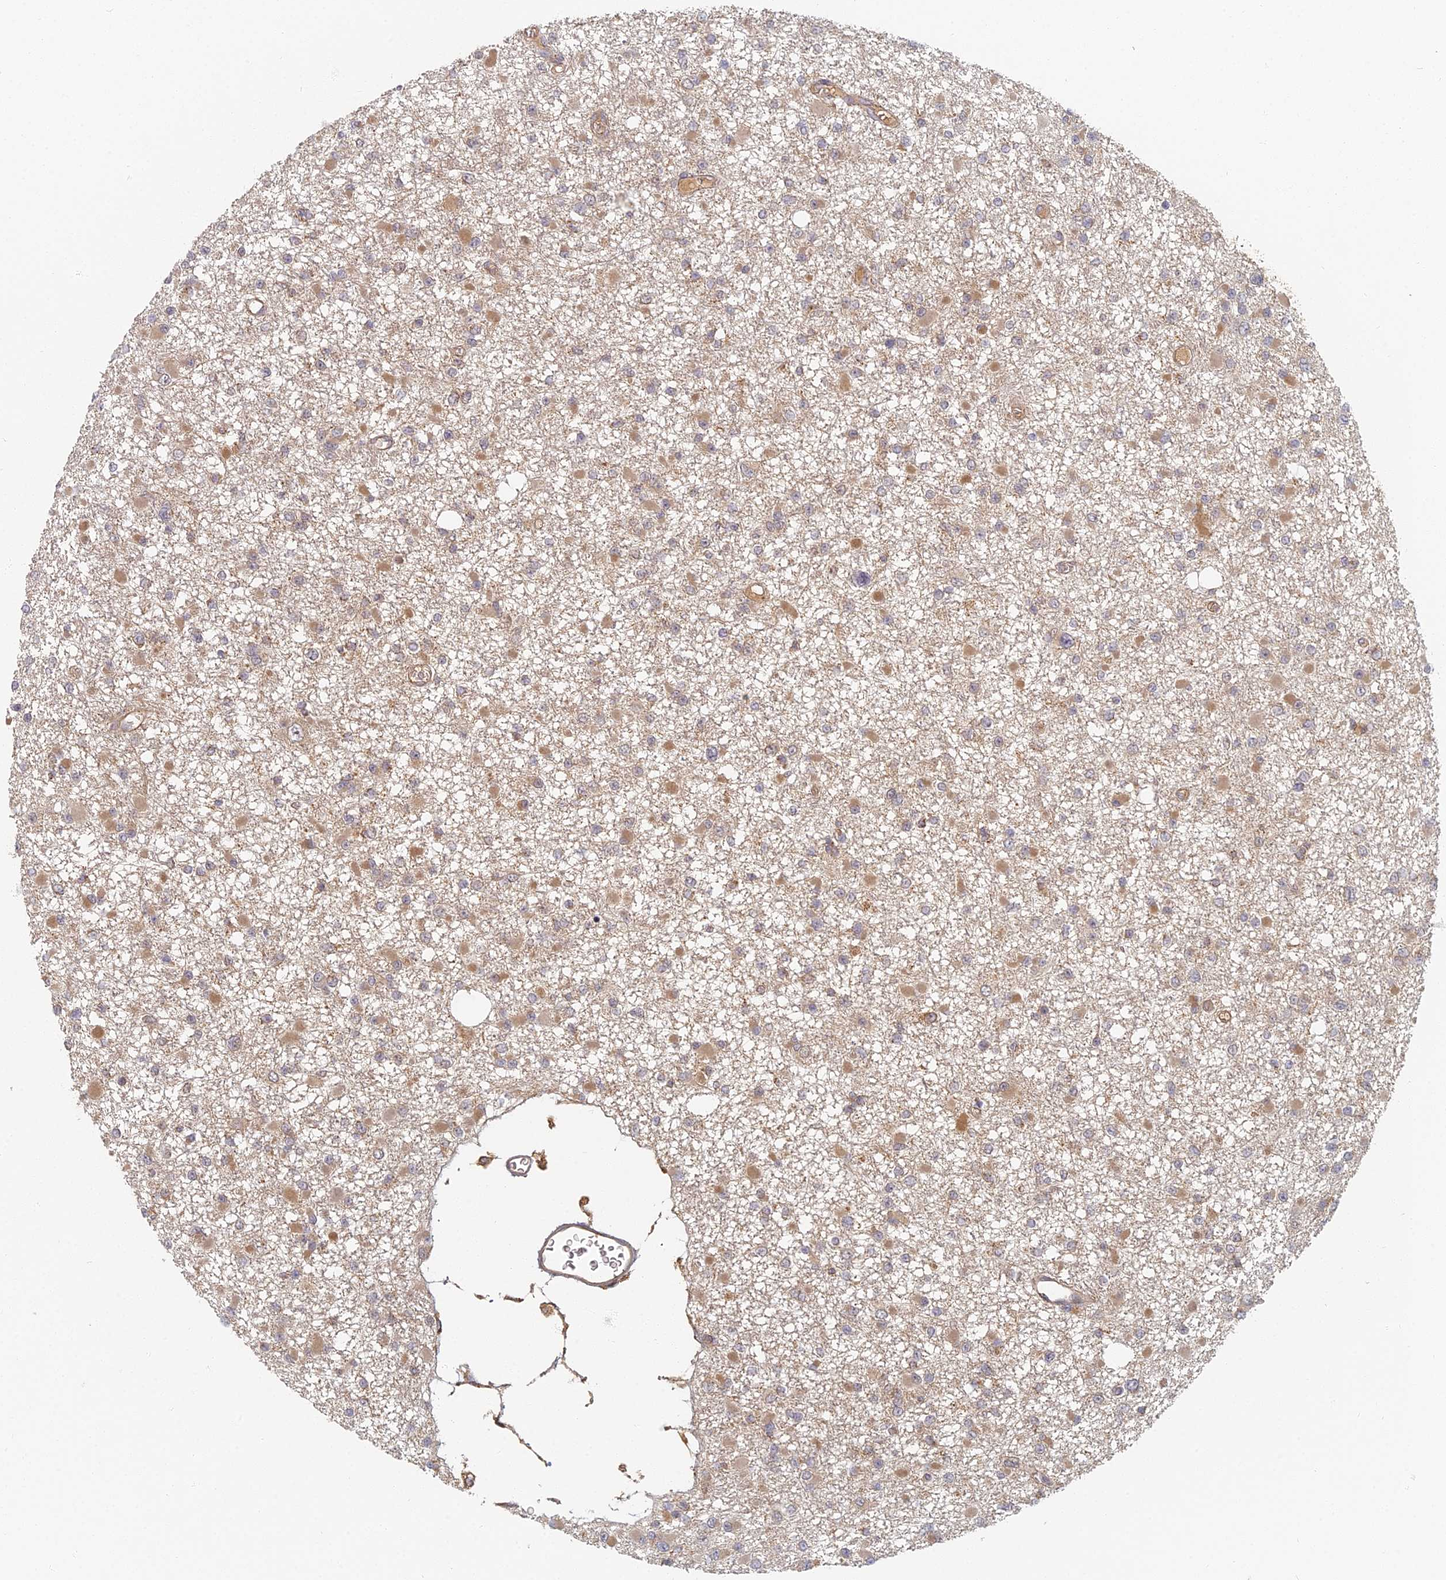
{"staining": {"intensity": "moderate", "quantity": "<25%", "location": "cytoplasmic/membranous"}, "tissue": "glioma", "cell_type": "Tumor cells", "image_type": "cancer", "snomed": [{"axis": "morphology", "description": "Glioma, malignant, Low grade"}, {"axis": "topography", "description": "Brain"}], "caption": "Protein staining shows moderate cytoplasmic/membranous expression in approximately <25% of tumor cells in malignant glioma (low-grade).", "gene": "INO80D", "patient": {"sex": "female", "age": 22}}